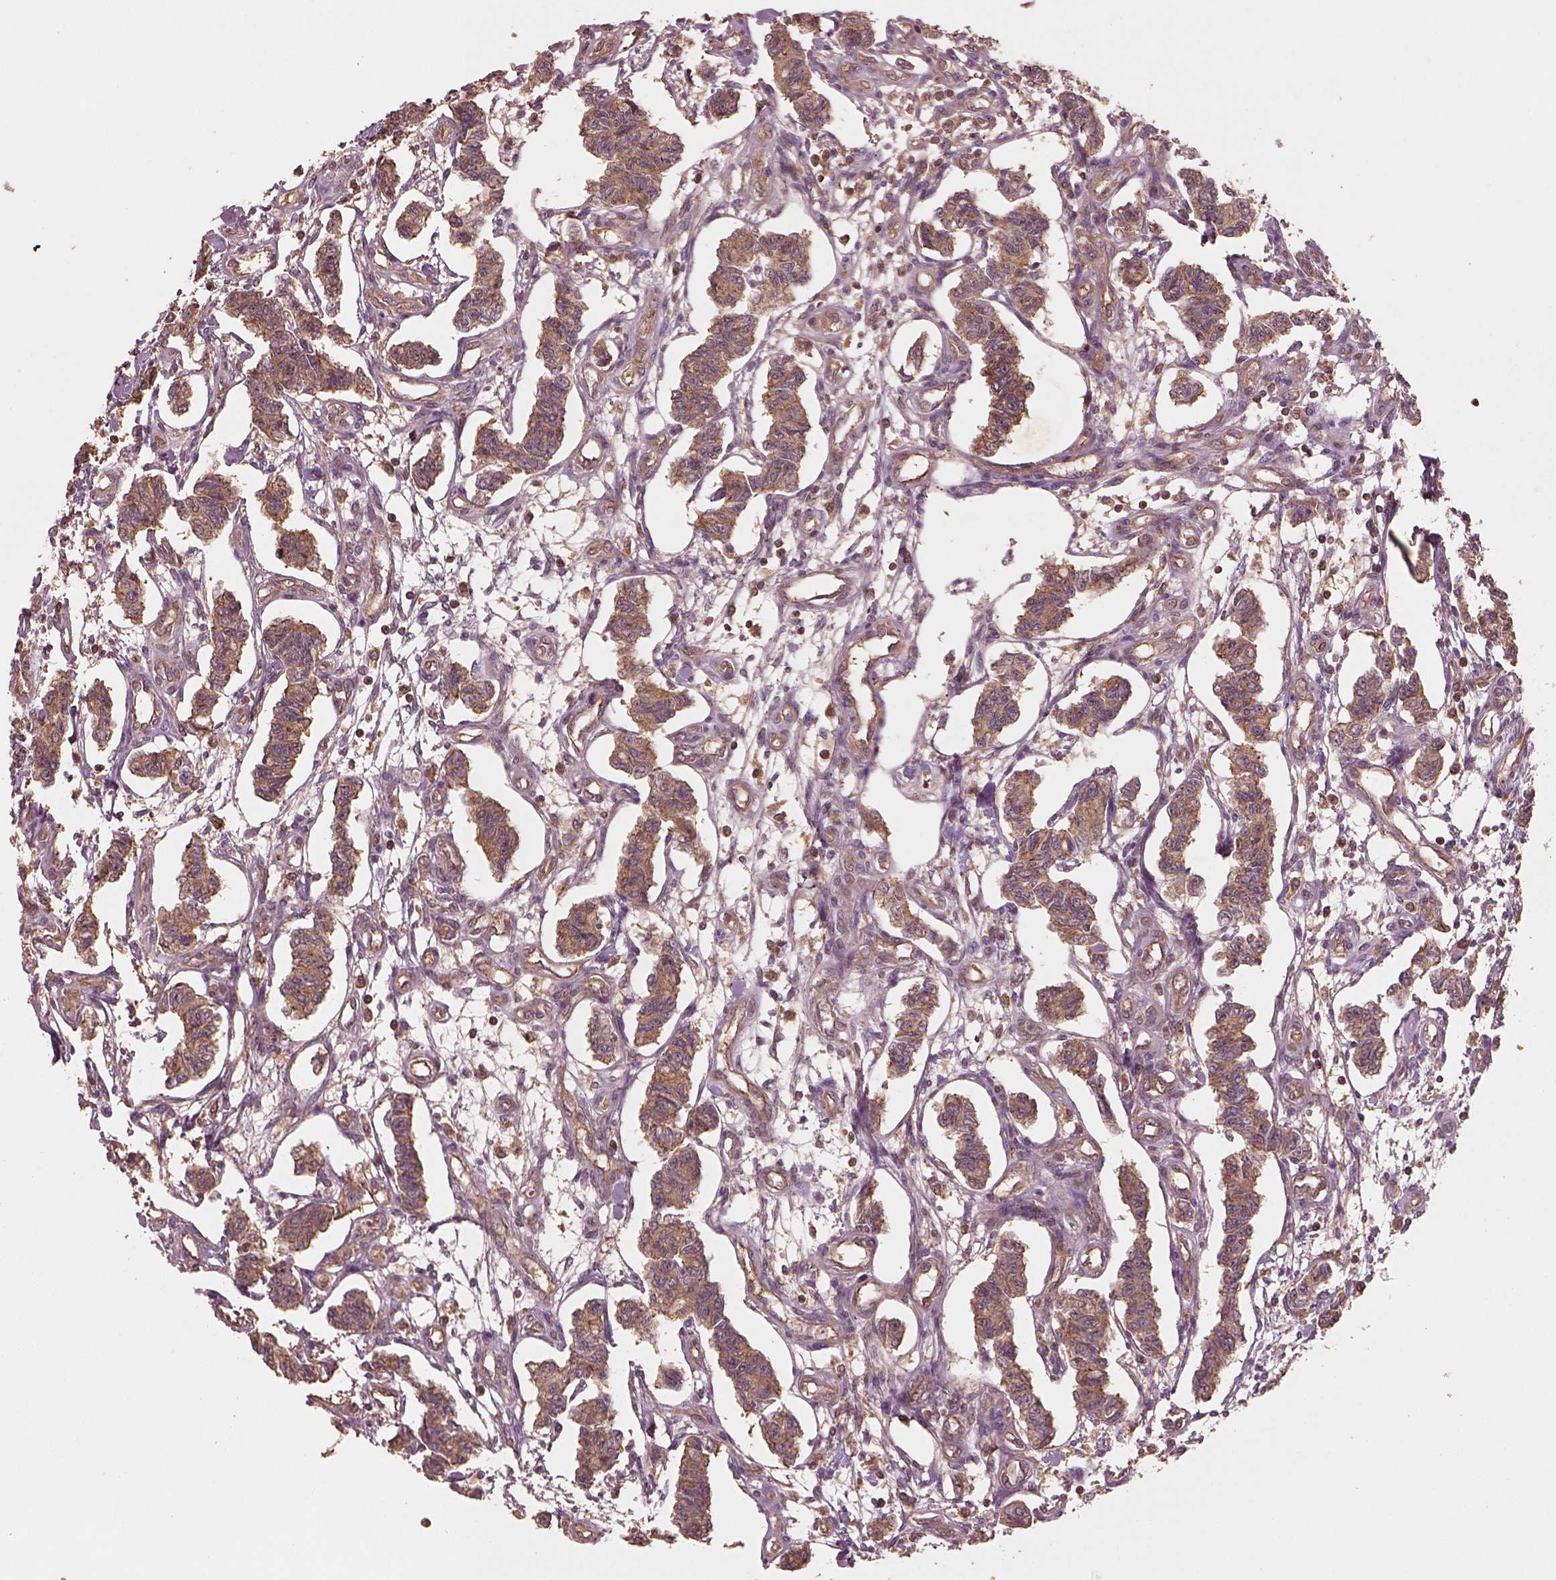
{"staining": {"intensity": "moderate", "quantity": ">75%", "location": "cytoplasmic/membranous"}, "tissue": "carcinoid", "cell_type": "Tumor cells", "image_type": "cancer", "snomed": [{"axis": "morphology", "description": "Carcinoid, malignant, NOS"}, {"axis": "topography", "description": "Kidney"}], "caption": "Human malignant carcinoid stained for a protein (brown) demonstrates moderate cytoplasmic/membranous positive staining in approximately >75% of tumor cells.", "gene": "TRADD", "patient": {"sex": "female", "age": 41}}